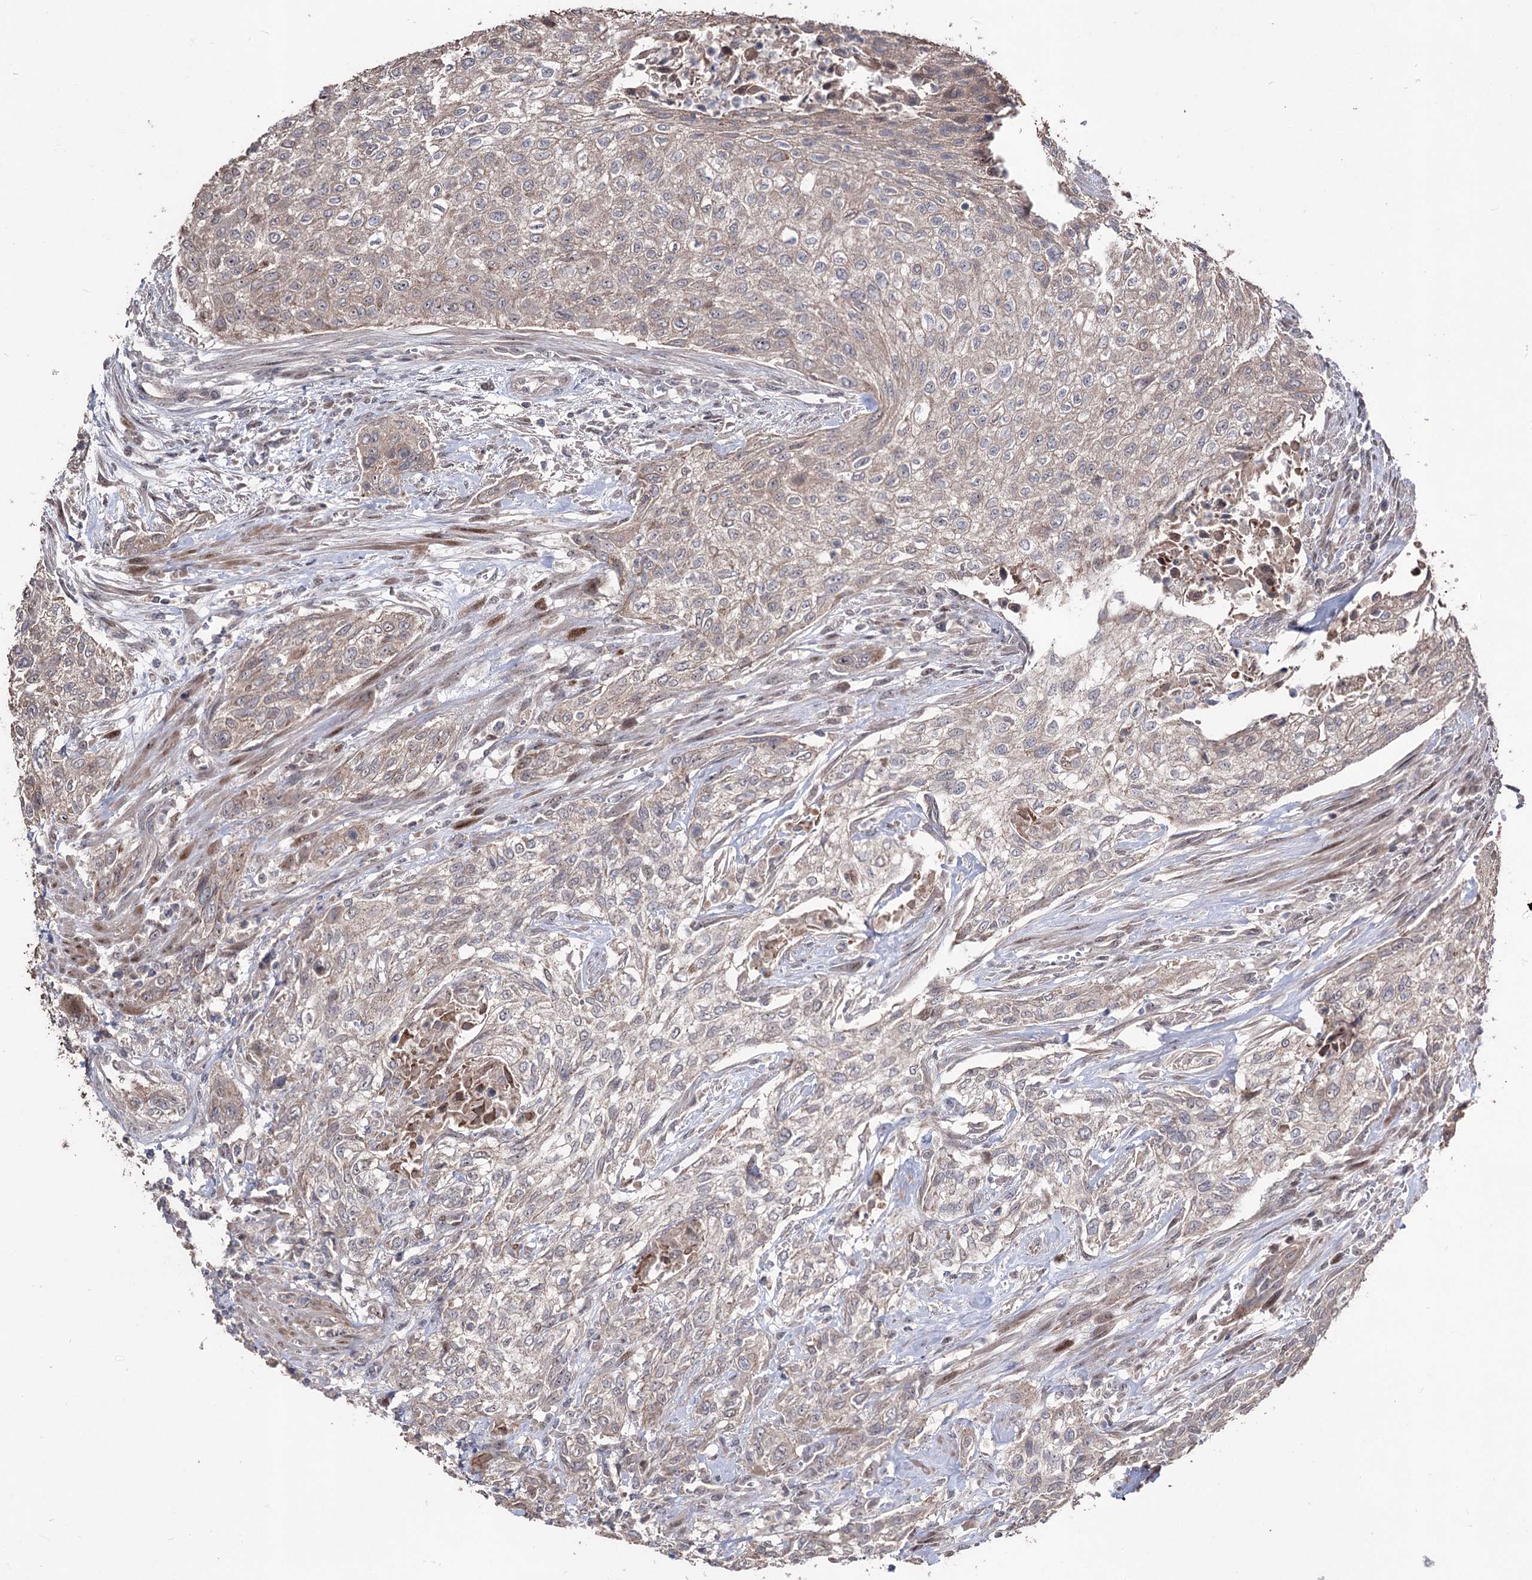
{"staining": {"intensity": "weak", "quantity": "25%-75%", "location": "cytoplasmic/membranous"}, "tissue": "urothelial cancer", "cell_type": "Tumor cells", "image_type": "cancer", "snomed": [{"axis": "morphology", "description": "Urothelial carcinoma, High grade"}, {"axis": "topography", "description": "Urinary bladder"}], "caption": "A histopathology image of urothelial carcinoma (high-grade) stained for a protein demonstrates weak cytoplasmic/membranous brown staining in tumor cells.", "gene": "CPNE8", "patient": {"sex": "male", "age": 35}}